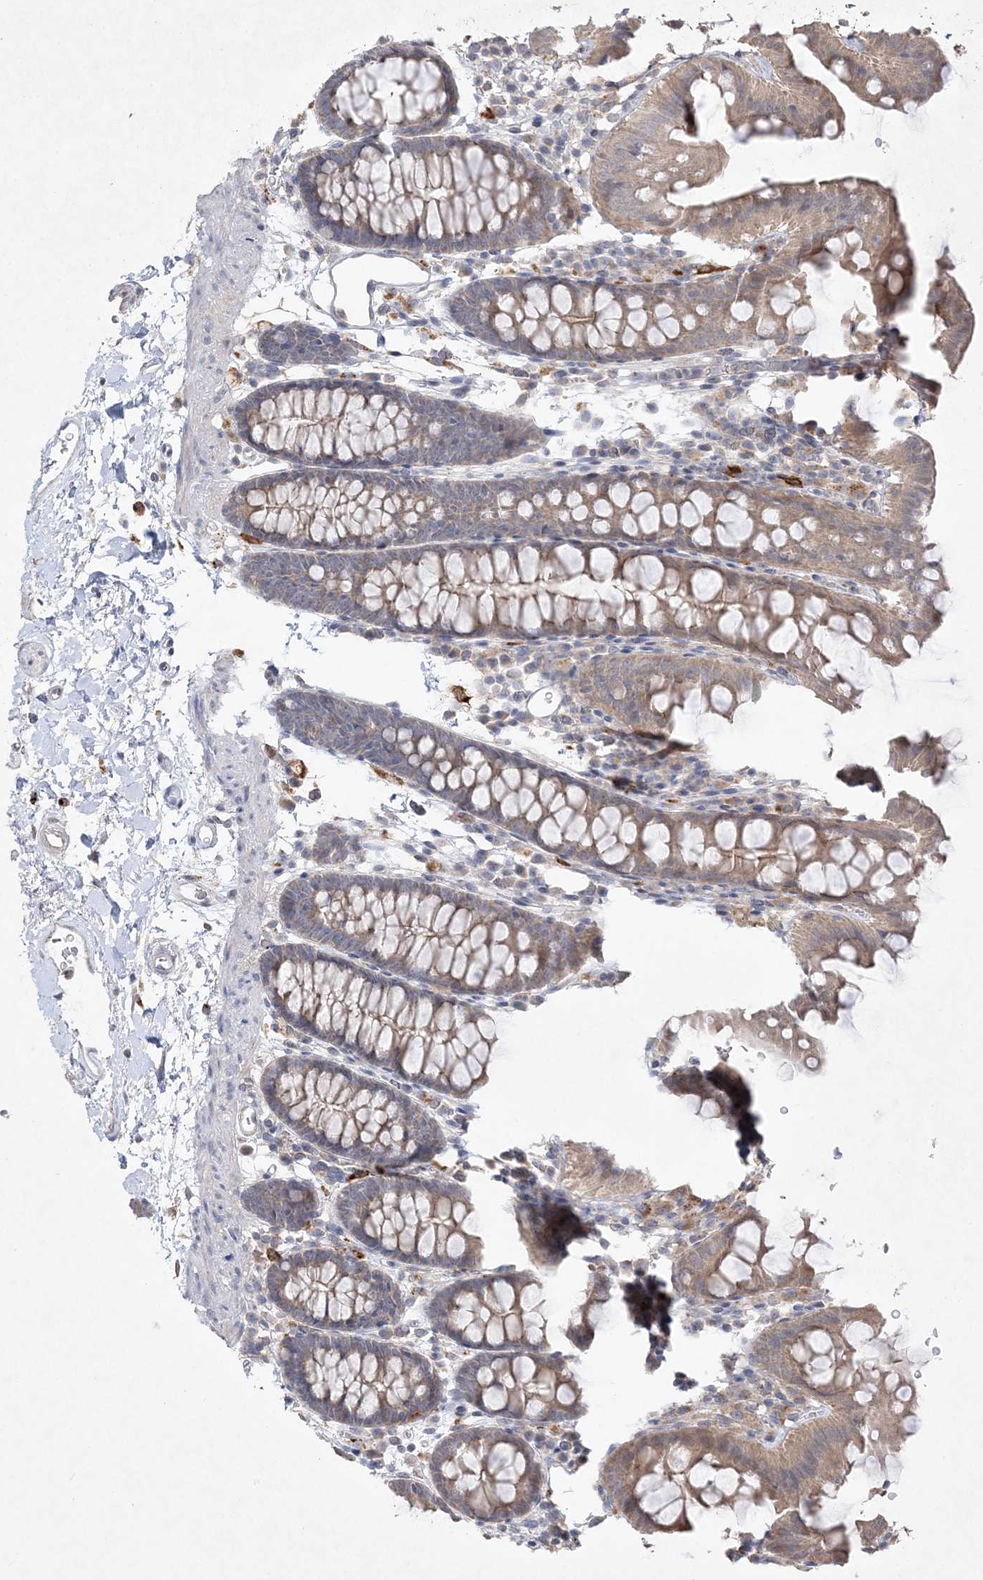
{"staining": {"intensity": "negative", "quantity": "none", "location": "none"}, "tissue": "colon", "cell_type": "Endothelial cells", "image_type": "normal", "snomed": [{"axis": "morphology", "description": "Normal tissue, NOS"}, {"axis": "topography", "description": "Colon"}], "caption": "Micrograph shows no protein positivity in endothelial cells of normal colon.", "gene": "CLNK", "patient": {"sex": "male", "age": 75}}